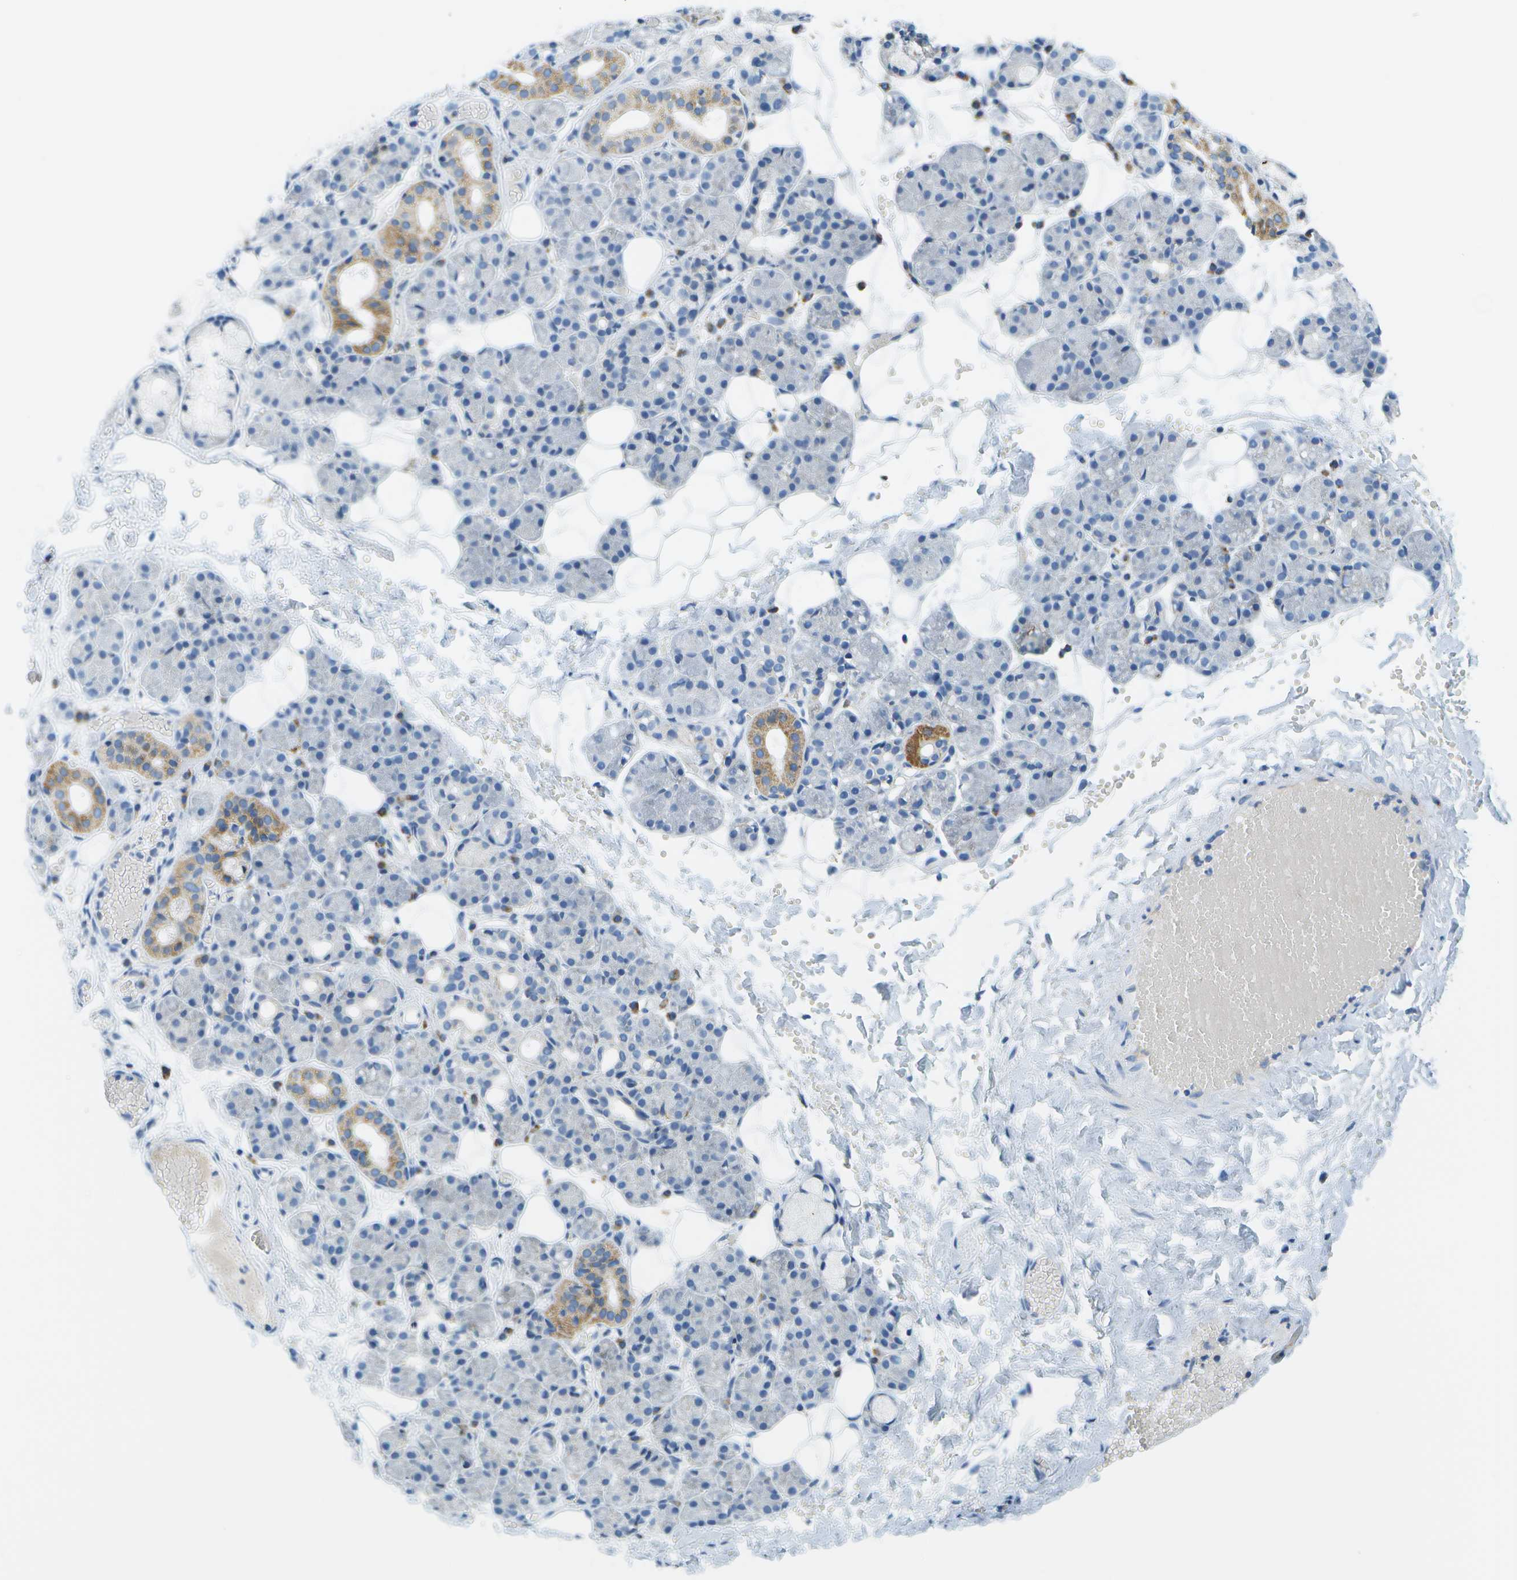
{"staining": {"intensity": "moderate", "quantity": "<25%", "location": "cytoplasmic/membranous"}, "tissue": "salivary gland", "cell_type": "Glandular cells", "image_type": "normal", "snomed": [{"axis": "morphology", "description": "Normal tissue, NOS"}, {"axis": "topography", "description": "Salivary gland"}], "caption": "The image demonstrates immunohistochemical staining of normal salivary gland. There is moderate cytoplasmic/membranous staining is present in approximately <25% of glandular cells.", "gene": "PTGIS", "patient": {"sex": "male", "age": 63}}